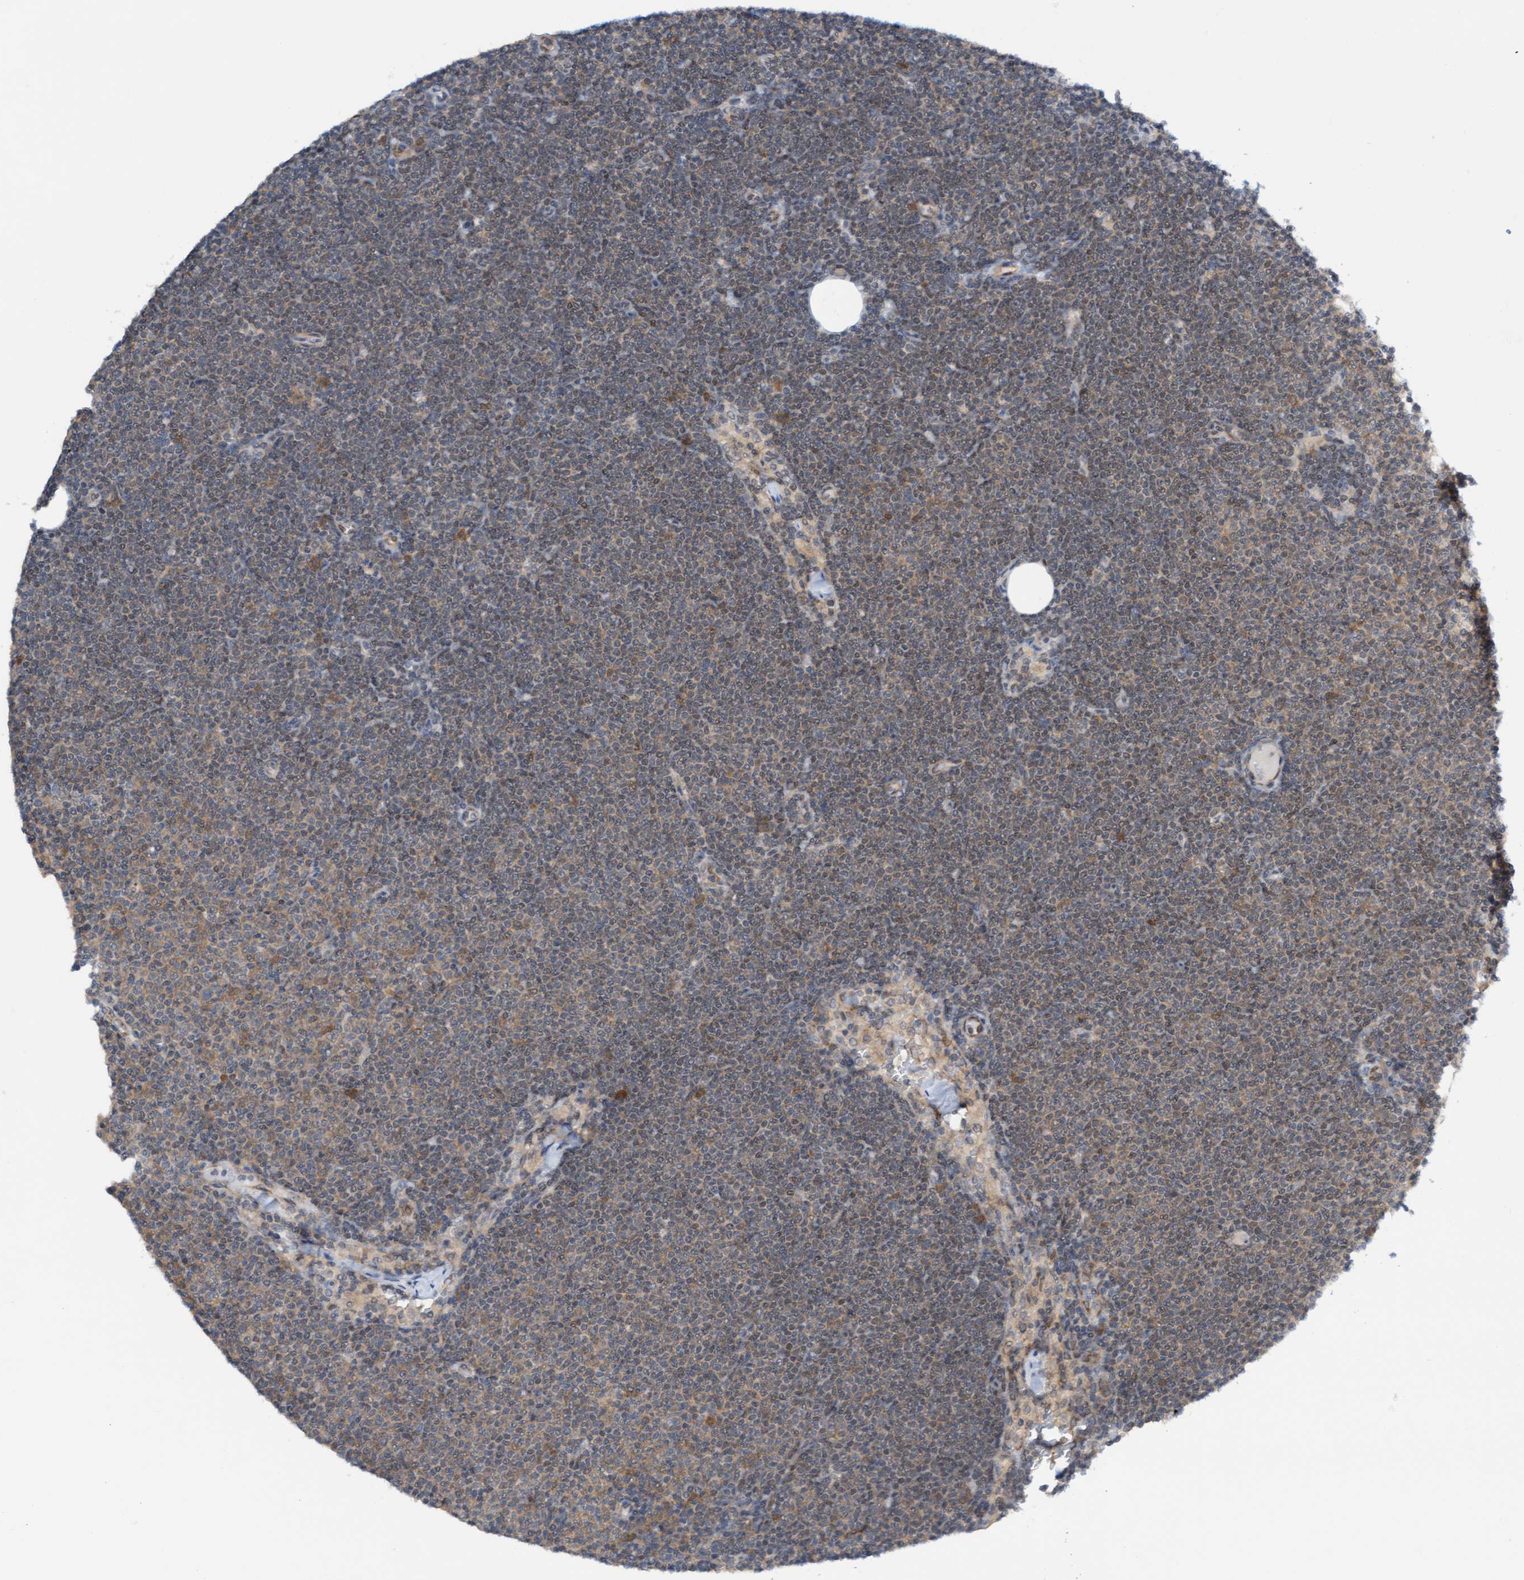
{"staining": {"intensity": "weak", "quantity": ">75%", "location": "cytoplasmic/membranous"}, "tissue": "lymphoma", "cell_type": "Tumor cells", "image_type": "cancer", "snomed": [{"axis": "morphology", "description": "Malignant lymphoma, non-Hodgkin's type, Low grade"}, {"axis": "topography", "description": "Lymph node"}], "caption": "Immunohistochemical staining of lymphoma exhibits low levels of weak cytoplasmic/membranous expression in approximately >75% of tumor cells.", "gene": "AMZ2", "patient": {"sex": "female", "age": 53}}